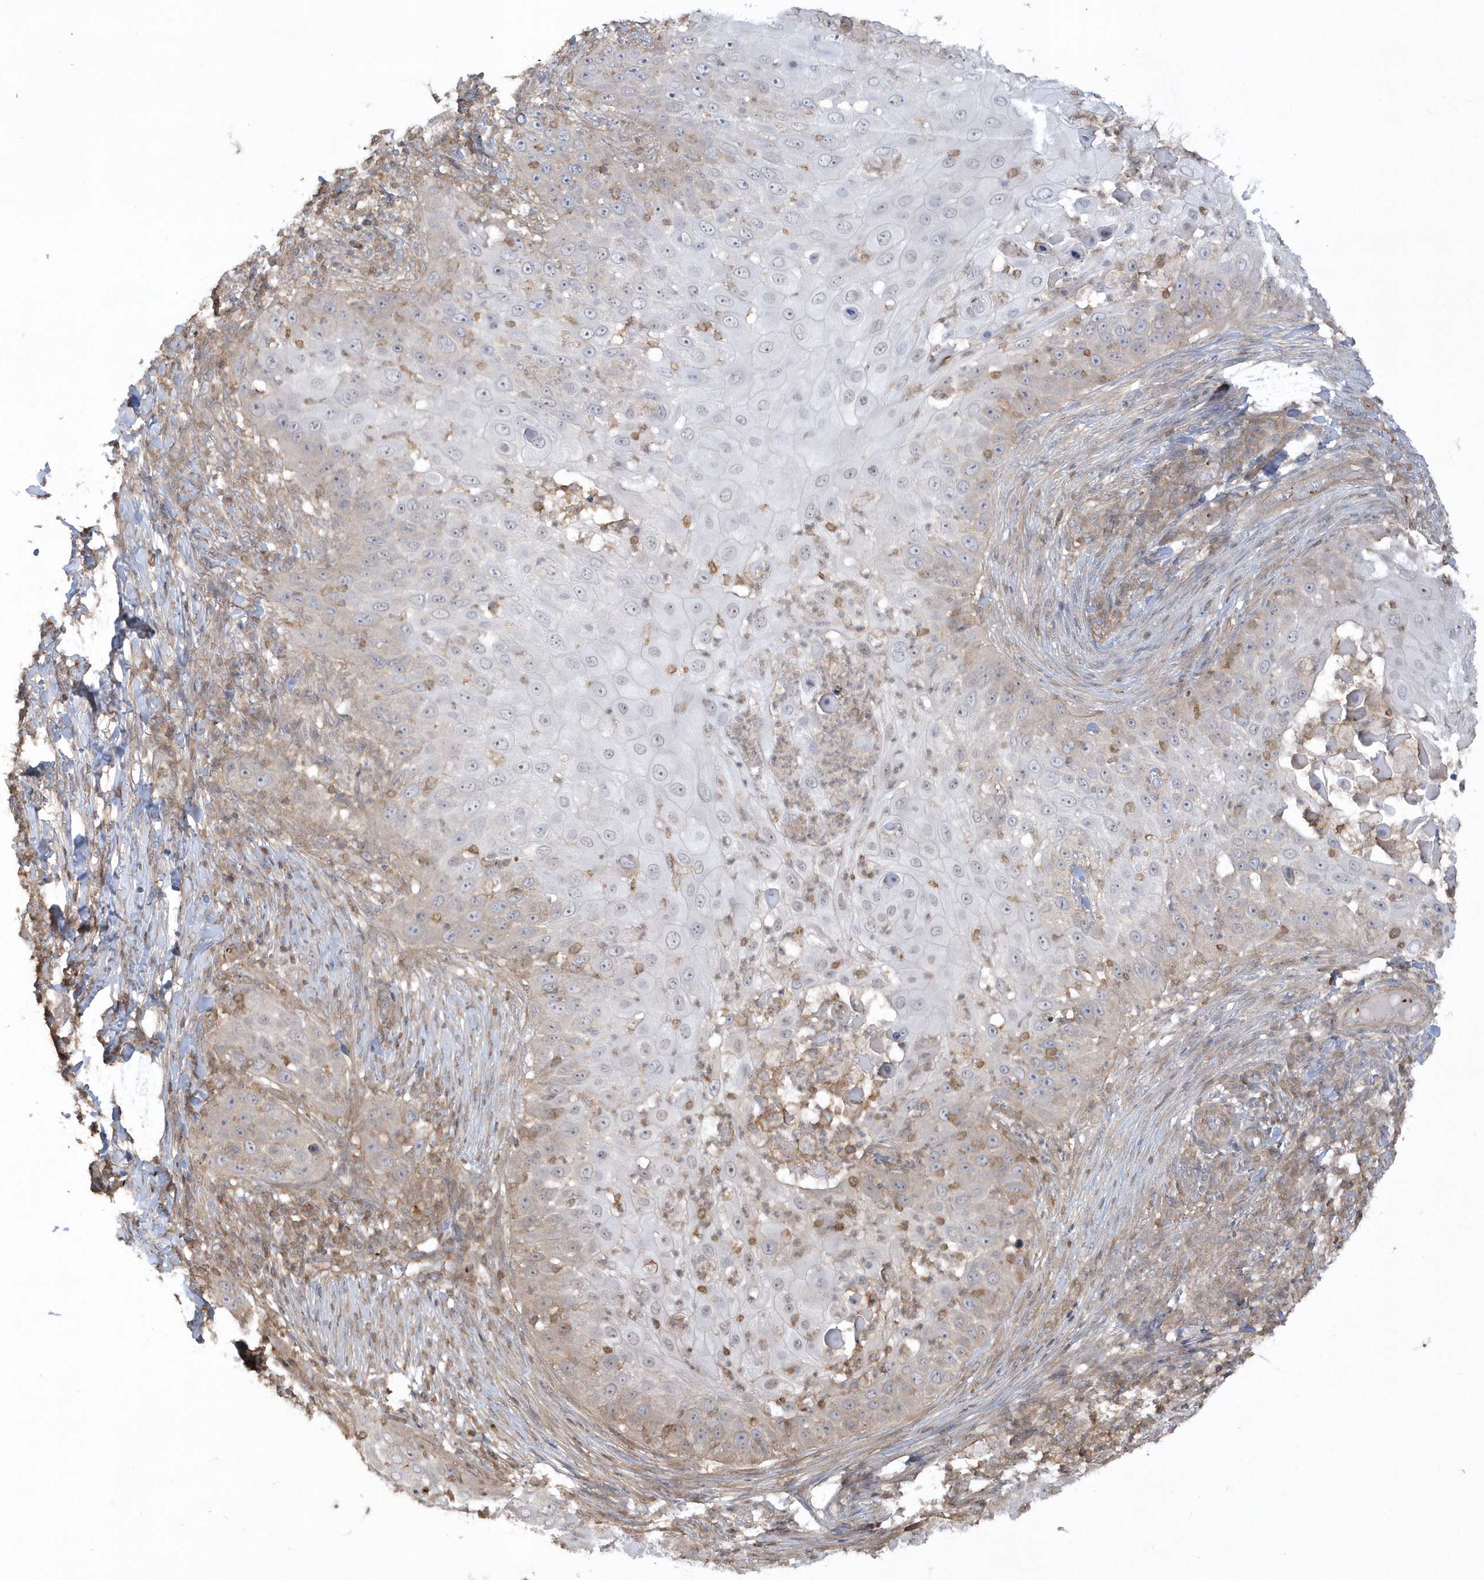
{"staining": {"intensity": "weak", "quantity": "<25%", "location": "cytoplasmic/membranous"}, "tissue": "skin cancer", "cell_type": "Tumor cells", "image_type": "cancer", "snomed": [{"axis": "morphology", "description": "Squamous cell carcinoma, NOS"}, {"axis": "topography", "description": "Skin"}], "caption": "This photomicrograph is of skin cancer (squamous cell carcinoma) stained with immunohistochemistry to label a protein in brown with the nuclei are counter-stained blue. There is no expression in tumor cells.", "gene": "BSN", "patient": {"sex": "female", "age": 44}}